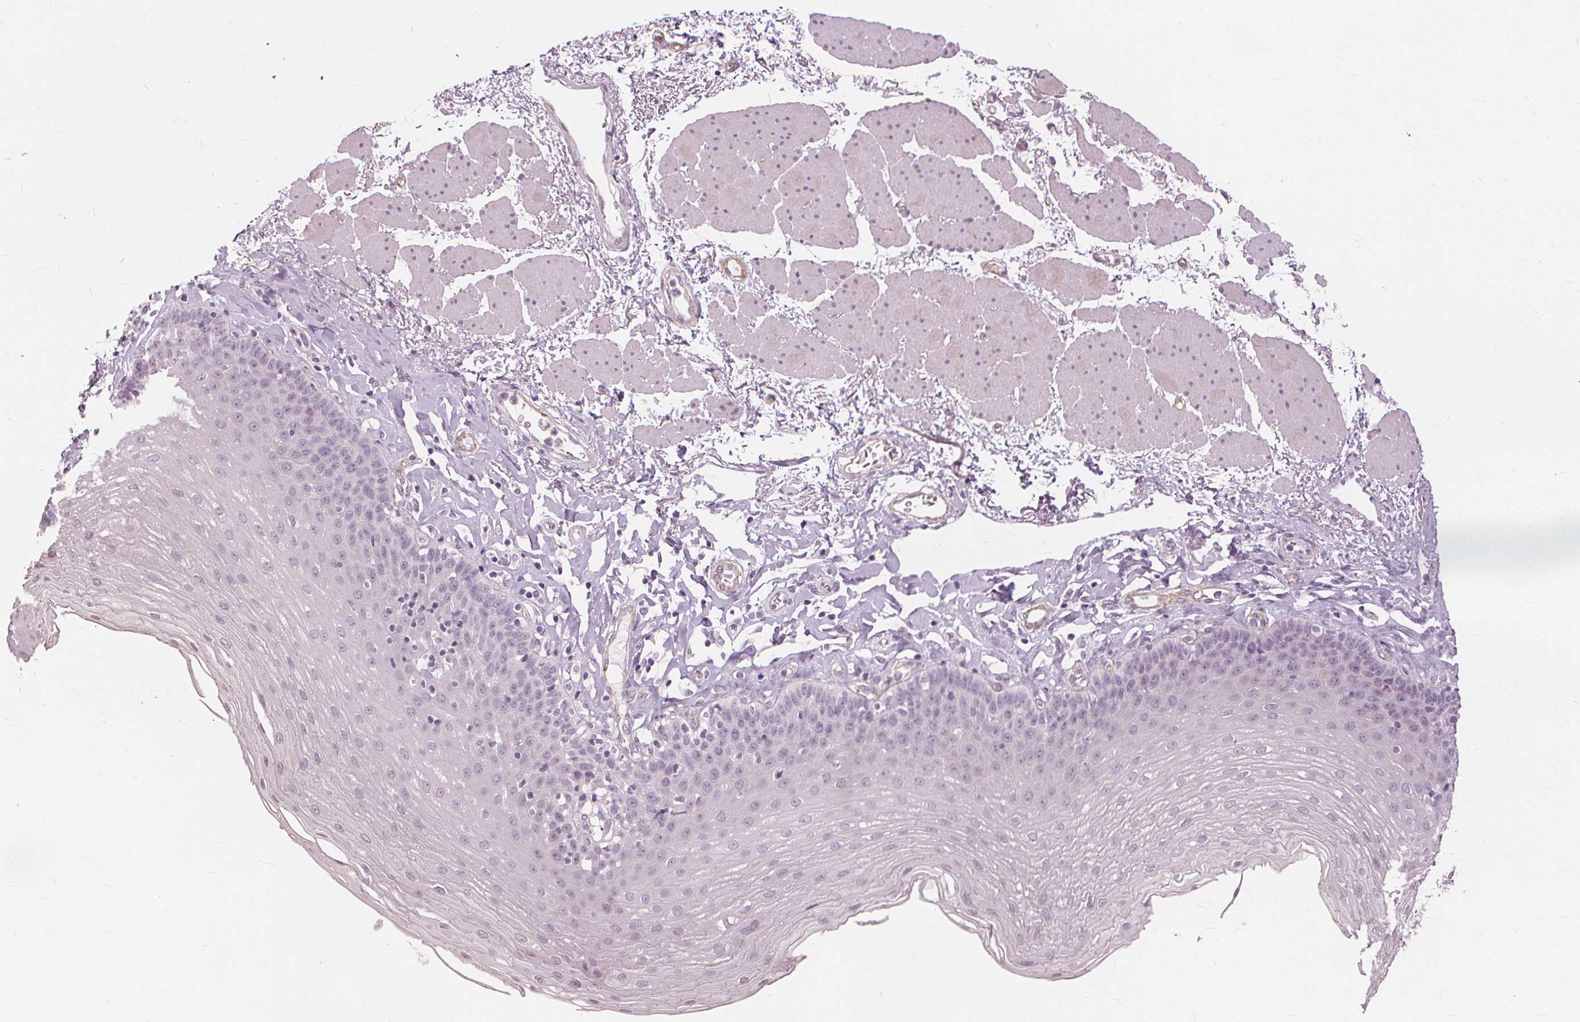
{"staining": {"intensity": "negative", "quantity": "none", "location": "none"}, "tissue": "esophagus", "cell_type": "Squamous epithelial cells", "image_type": "normal", "snomed": [{"axis": "morphology", "description": "Normal tissue, NOS"}, {"axis": "topography", "description": "Esophagus"}], "caption": "Immunohistochemical staining of unremarkable human esophagus demonstrates no significant positivity in squamous epithelial cells.", "gene": "SFTPD", "patient": {"sex": "female", "age": 81}}